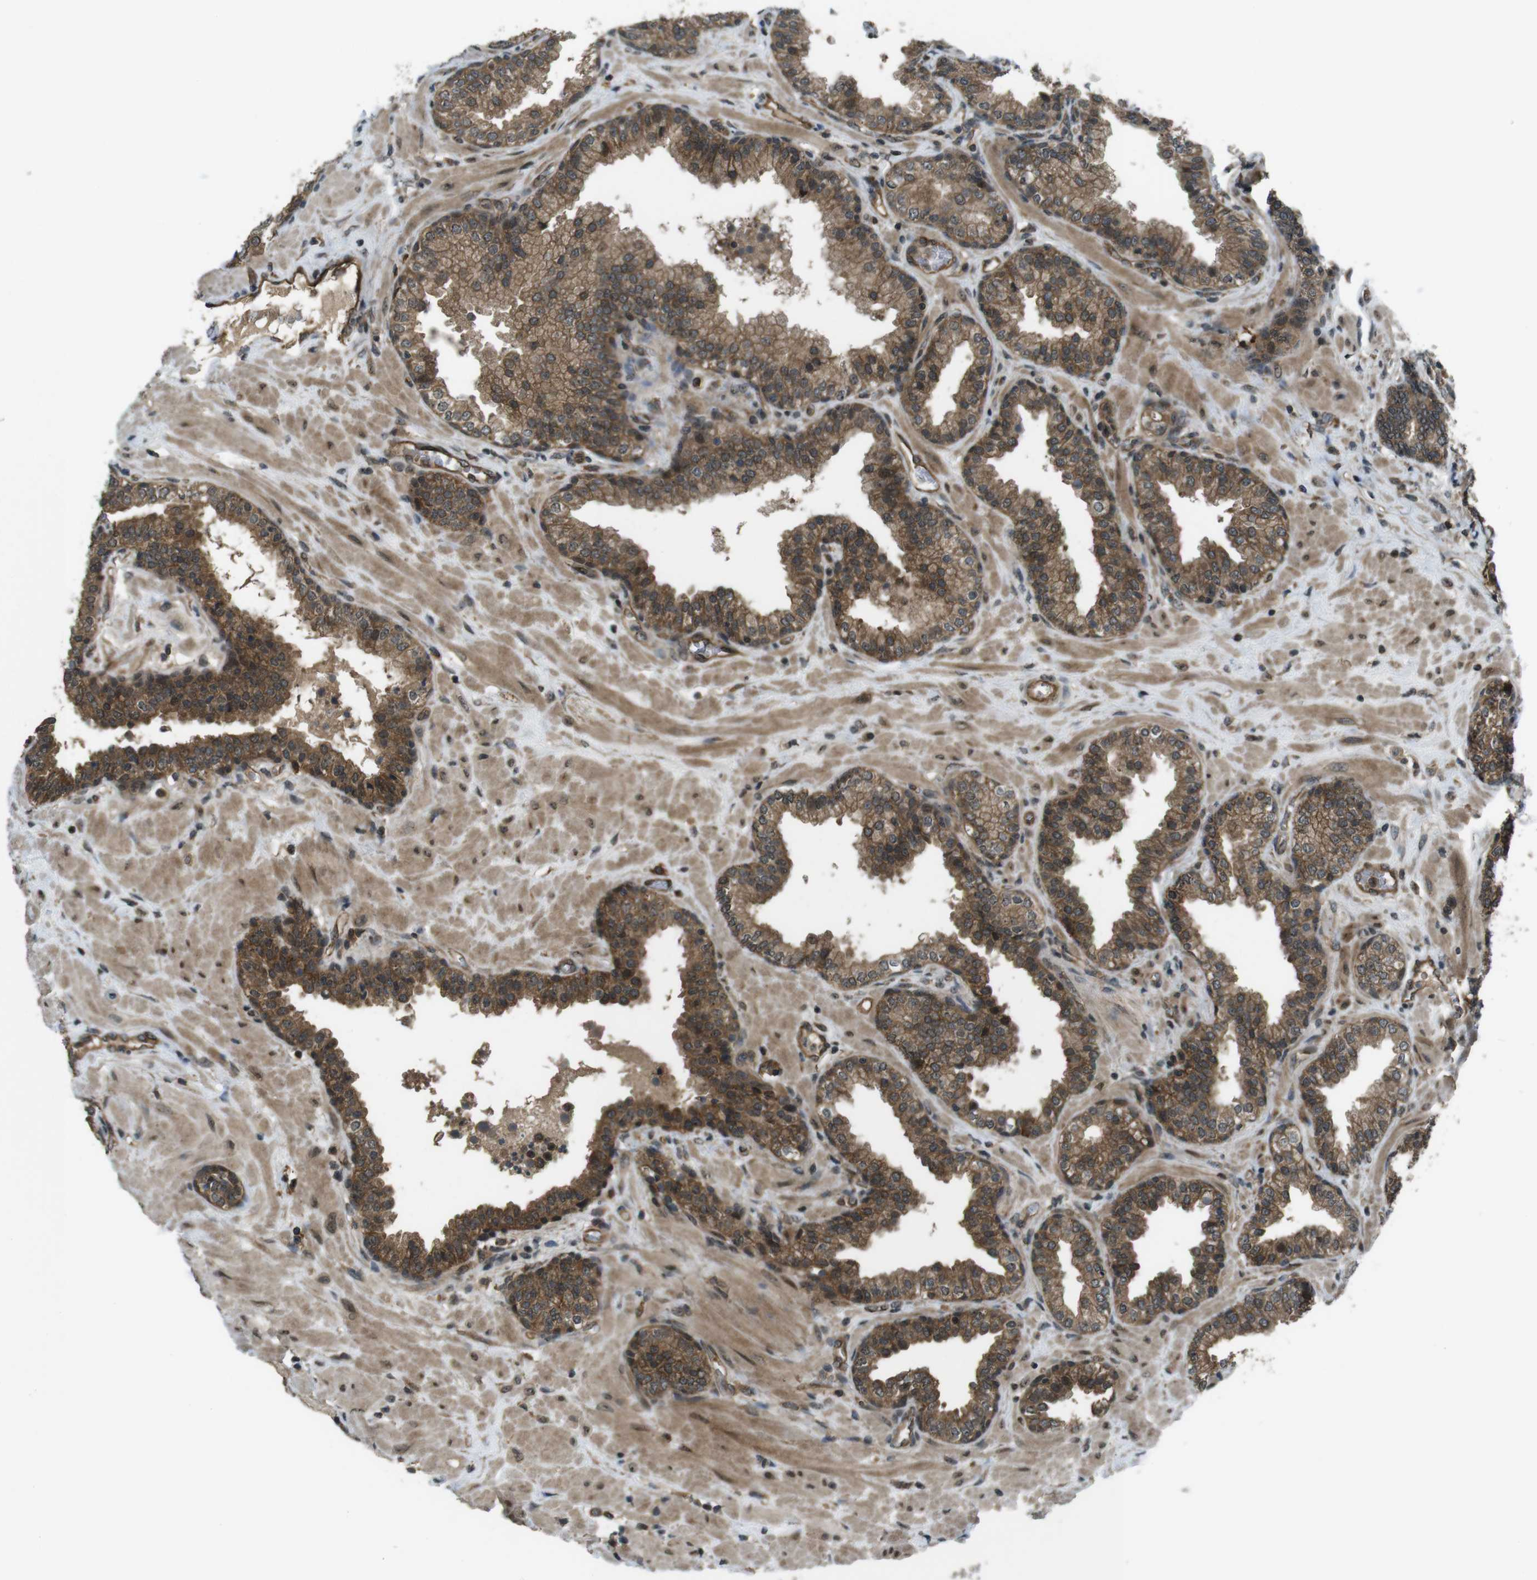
{"staining": {"intensity": "moderate", "quantity": ">75%", "location": "cytoplasmic/membranous"}, "tissue": "prostate", "cell_type": "Glandular cells", "image_type": "normal", "snomed": [{"axis": "morphology", "description": "Normal tissue, NOS"}, {"axis": "topography", "description": "Prostate"}], "caption": "Immunohistochemical staining of benign prostate displays >75% levels of moderate cytoplasmic/membranous protein positivity in approximately >75% of glandular cells.", "gene": "TIAM2", "patient": {"sex": "male", "age": 51}}